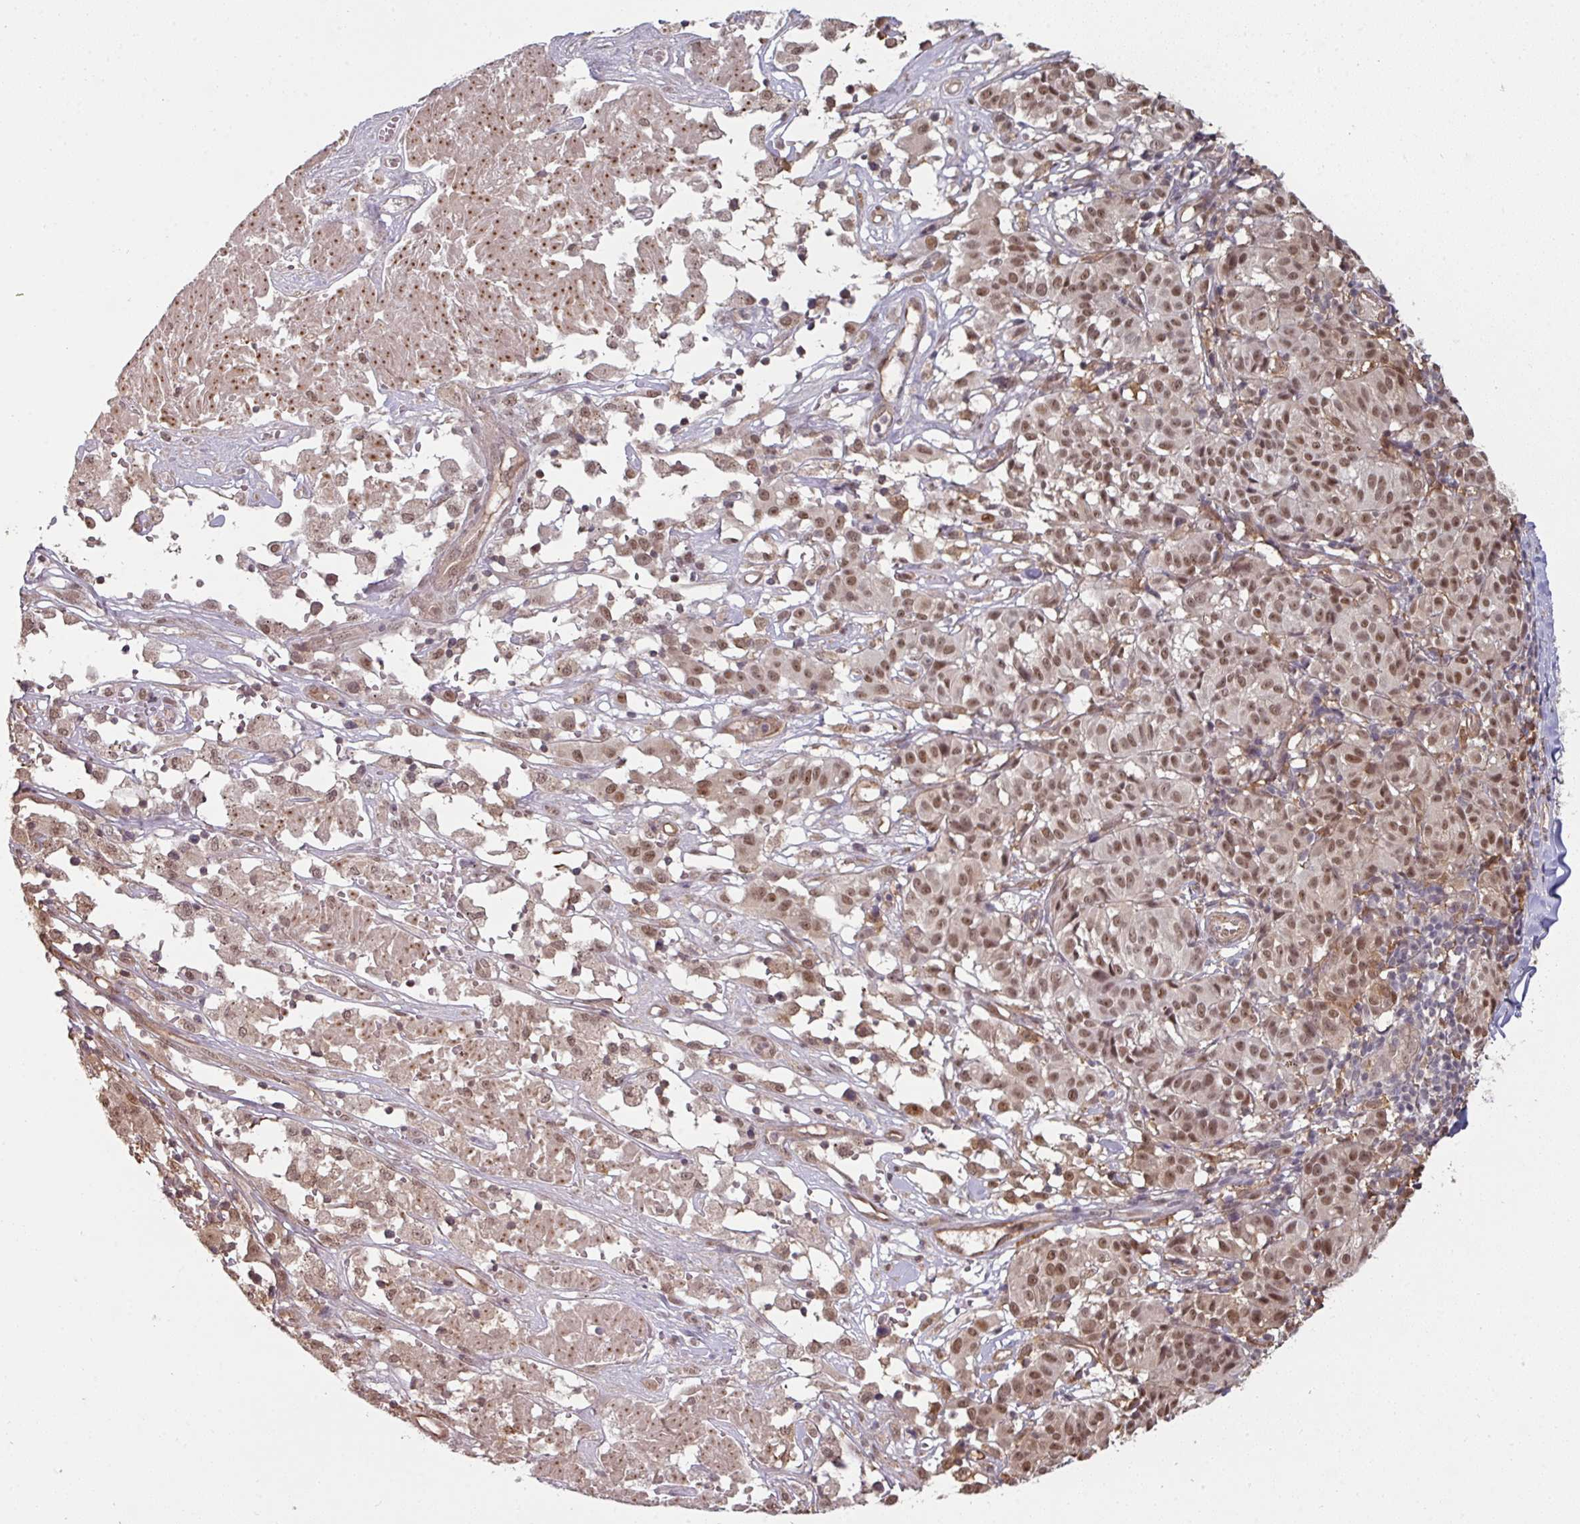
{"staining": {"intensity": "moderate", "quantity": "25%-75%", "location": "nuclear"}, "tissue": "melanoma", "cell_type": "Tumor cells", "image_type": "cancer", "snomed": [{"axis": "morphology", "description": "Malignant melanoma, NOS"}, {"axis": "topography", "description": "Skin"}], "caption": "Melanoma stained with DAB immunohistochemistry shows medium levels of moderate nuclear staining in about 25%-75% of tumor cells.", "gene": "GTF2H3", "patient": {"sex": "female", "age": 72}}